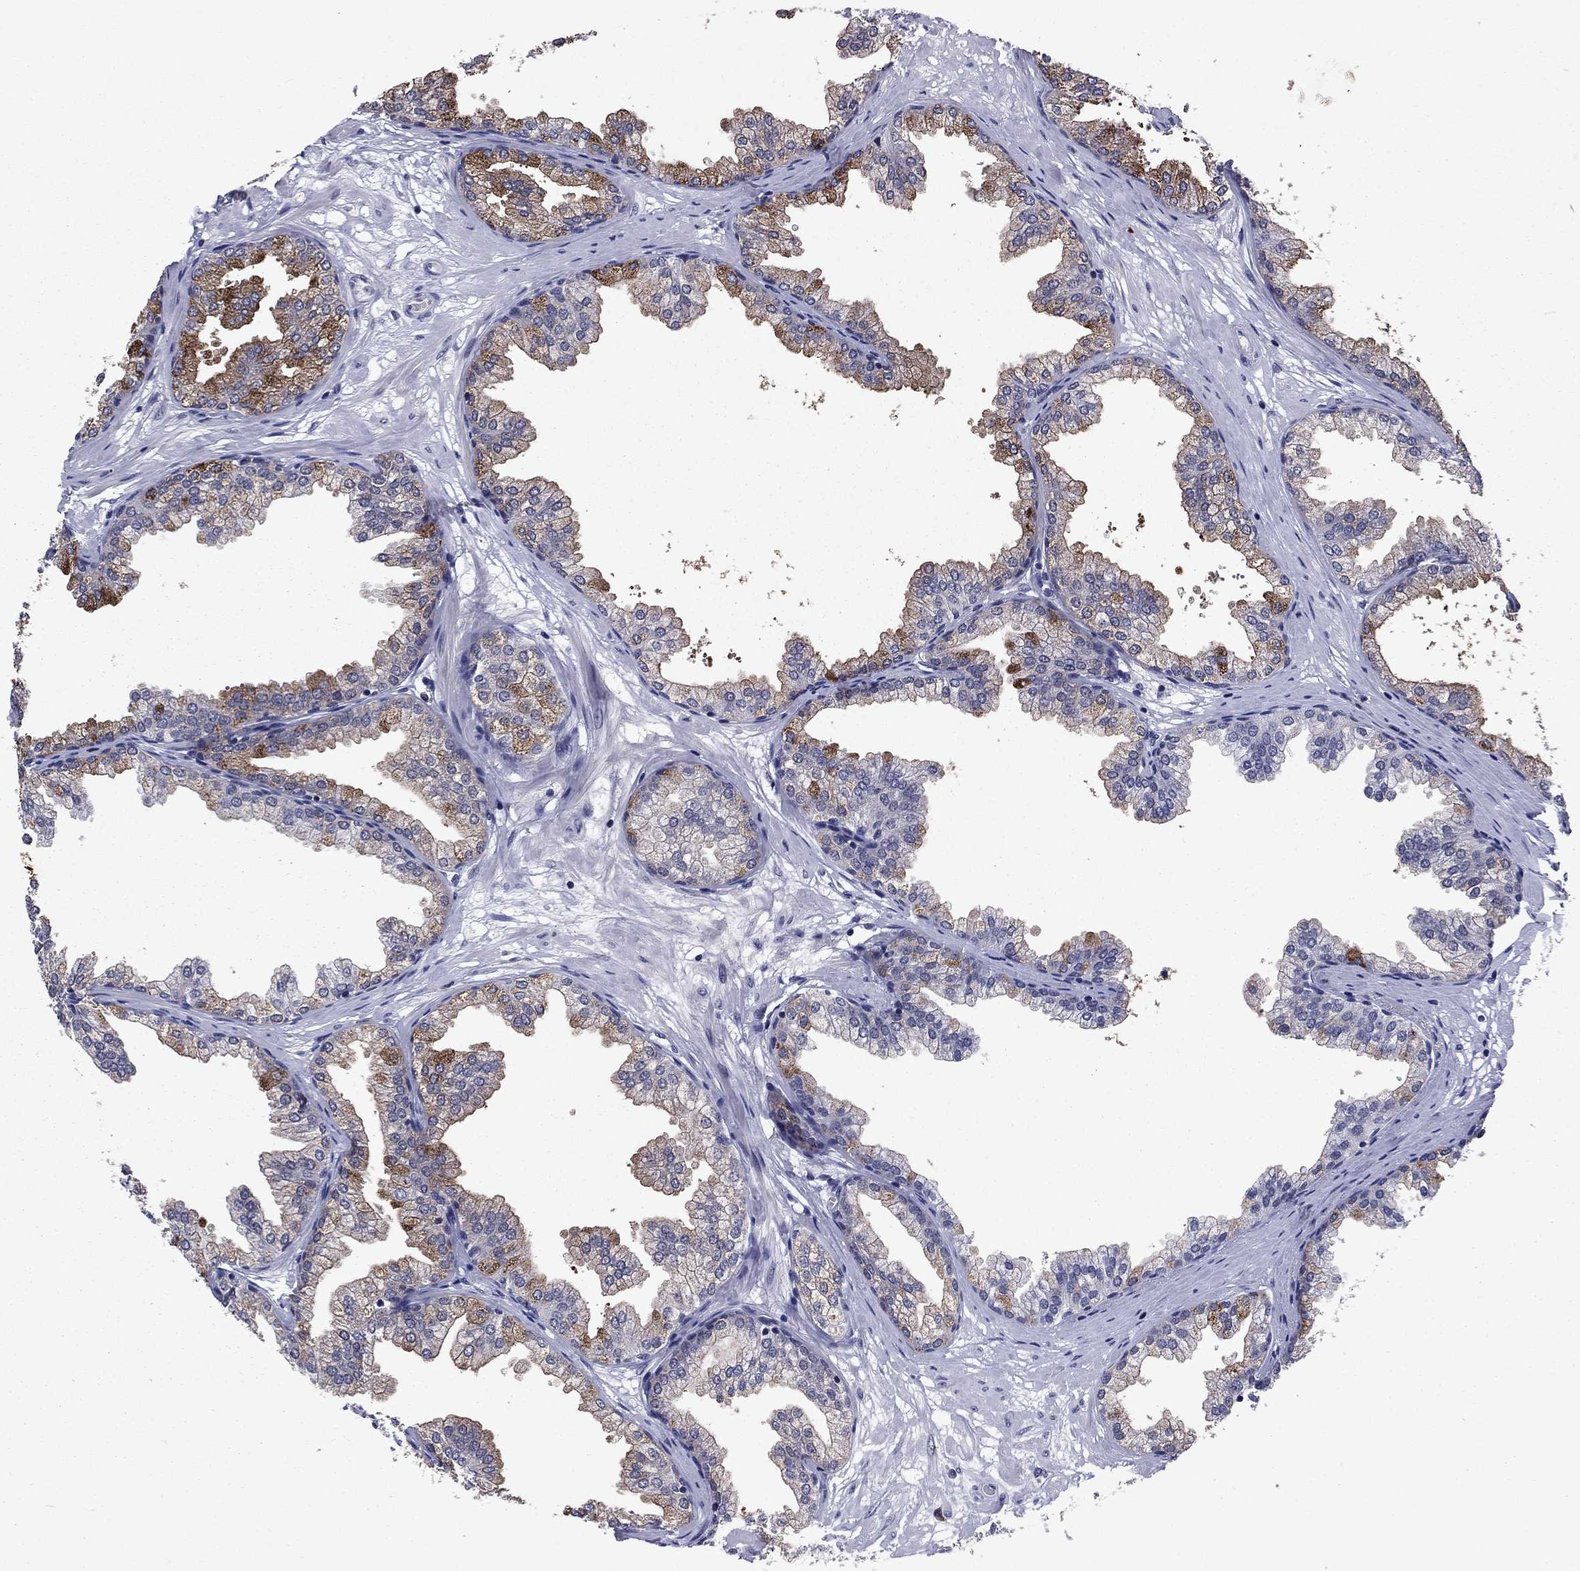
{"staining": {"intensity": "moderate", "quantity": "<25%", "location": "cytoplasmic/membranous"}, "tissue": "prostate", "cell_type": "Glandular cells", "image_type": "normal", "snomed": [{"axis": "morphology", "description": "Normal tissue, NOS"}, {"axis": "topography", "description": "Prostate"}], "caption": "Protein analysis of normal prostate exhibits moderate cytoplasmic/membranous expression in approximately <25% of glandular cells. The protein is shown in brown color, while the nuclei are stained blue.", "gene": "ECM1", "patient": {"sex": "male", "age": 37}}